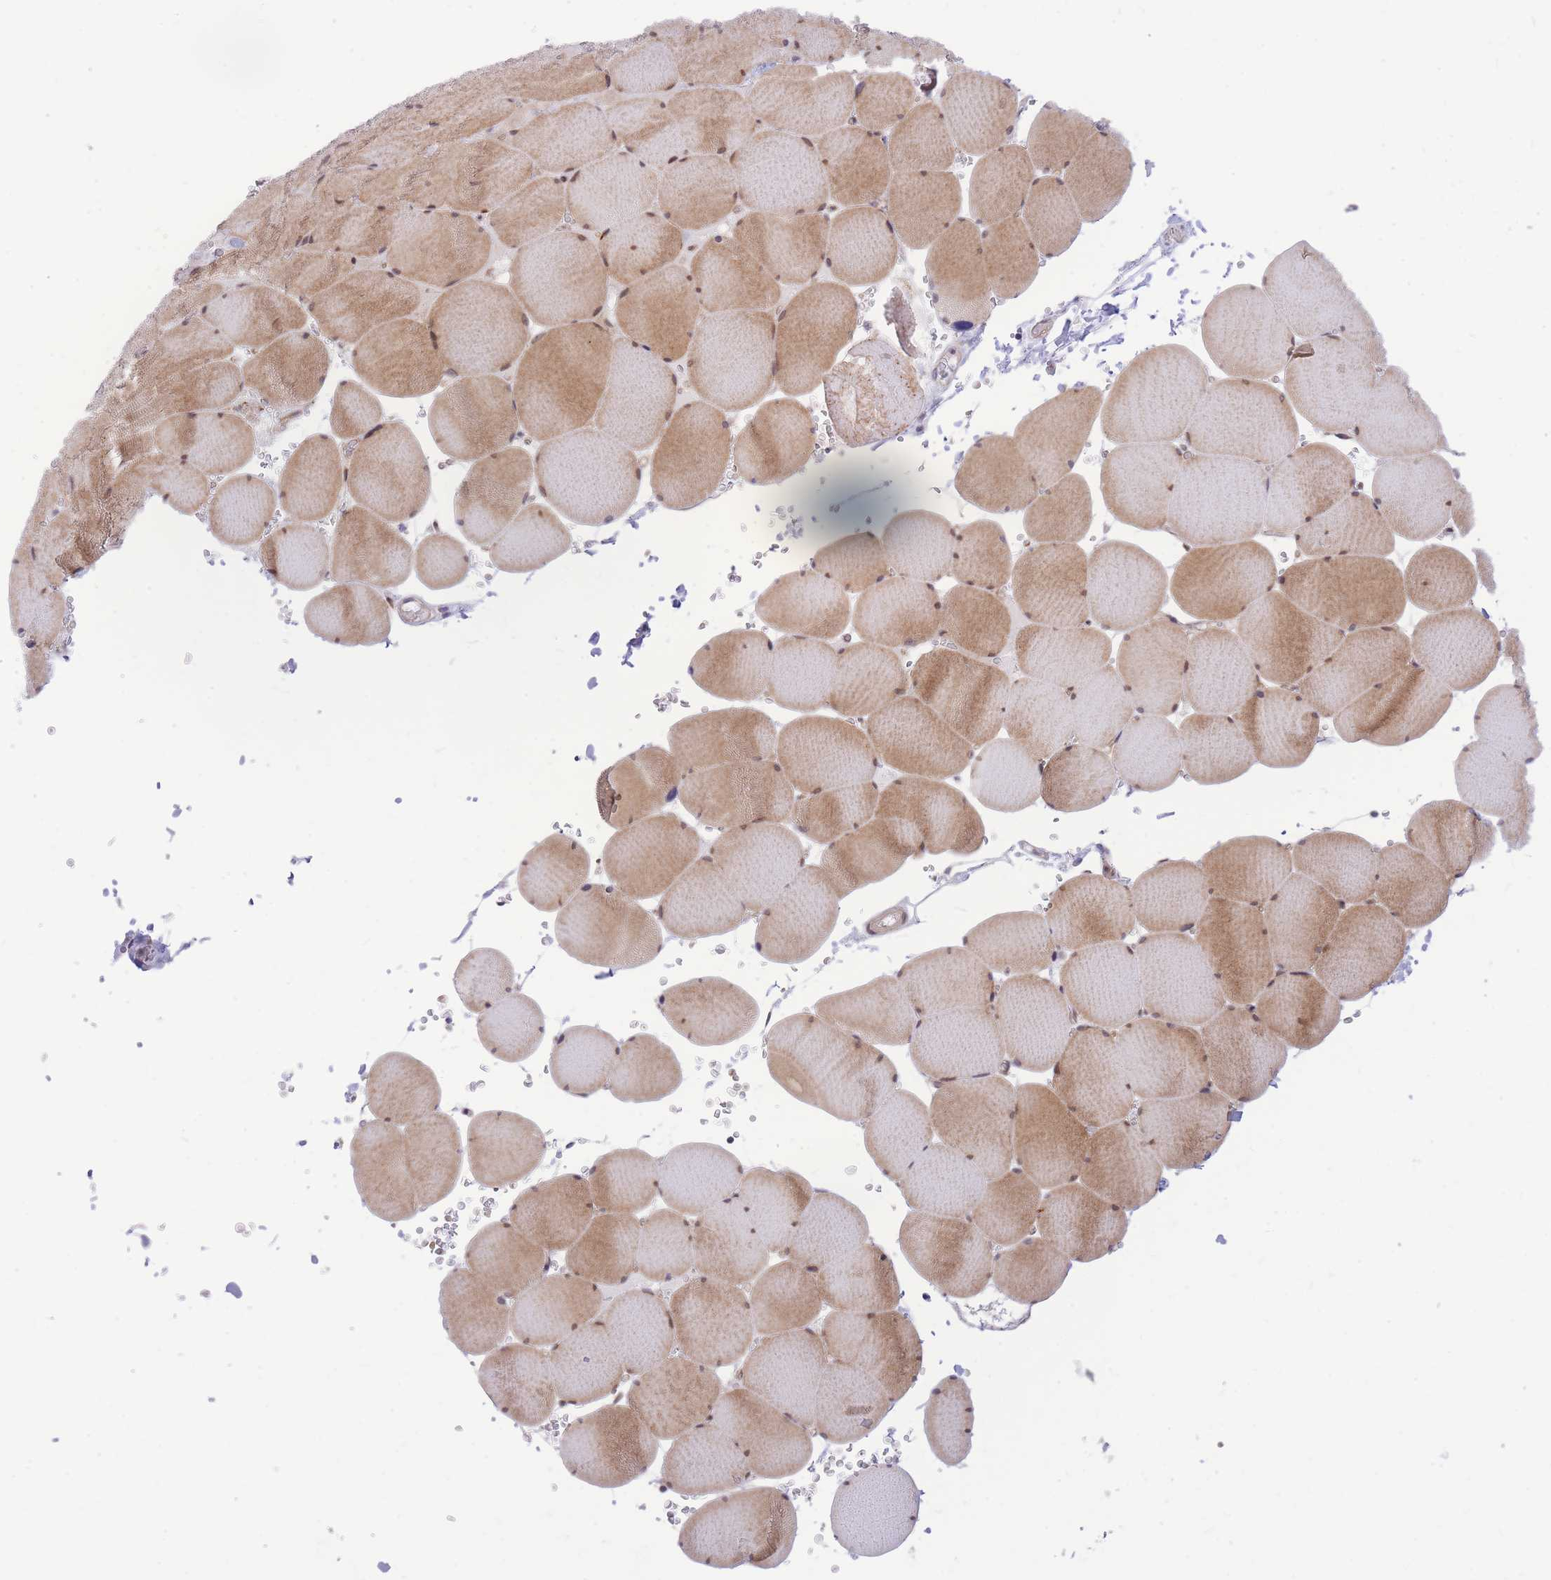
{"staining": {"intensity": "moderate", "quantity": "25%-75%", "location": "cytoplasmic/membranous,nuclear"}, "tissue": "skeletal muscle", "cell_type": "Myocytes", "image_type": "normal", "snomed": [{"axis": "morphology", "description": "Normal tissue, NOS"}, {"axis": "topography", "description": "Skeletal muscle"}, {"axis": "topography", "description": "Head-Neck"}], "caption": "This micrograph exhibits immunohistochemistry (IHC) staining of benign human skeletal muscle, with medium moderate cytoplasmic/membranous,nuclear staining in approximately 25%-75% of myocytes.", "gene": "MINDY2", "patient": {"sex": "male", "age": 66}}